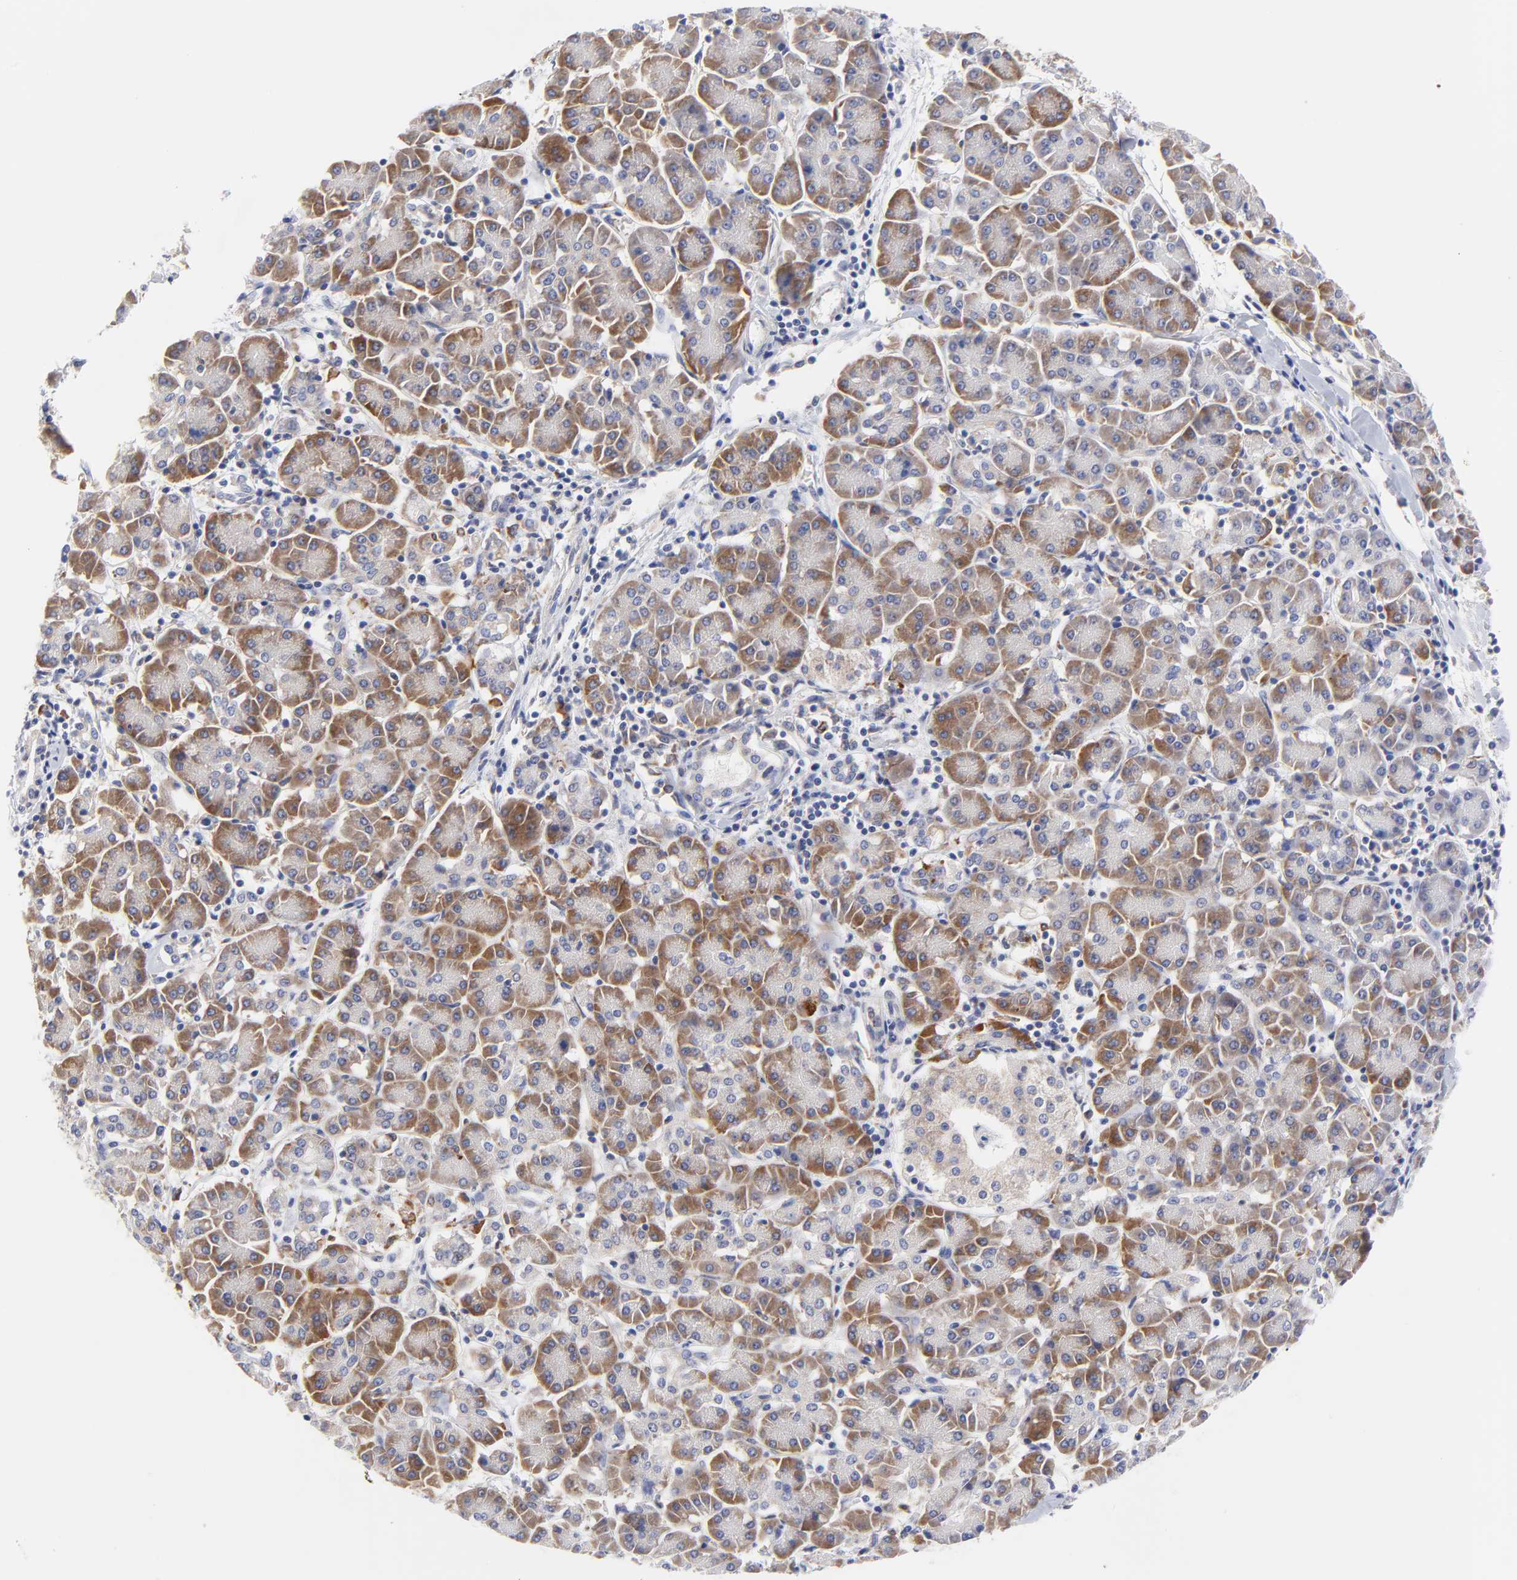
{"staining": {"intensity": "moderate", "quantity": ">75%", "location": "cytoplasmic/membranous"}, "tissue": "pancreatic cancer", "cell_type": "Tumor cells", "image_type": "cancer", "snomed": [{"axis": "morphology", "description": "Adenocarcinoma, NOS"}, {"axis": "topography", "description": "Pancreas"}], "caption": "Protein expression analysis of human adenocarcinoma (pancreatic) reveals moderate cytoplasmic/membranous staining in about >75% of tumor cells. (IHC, brightfield microscopy, high magnification).", "gene": "MOSPD2", "patient": {"sex": "female", "age": 57}}